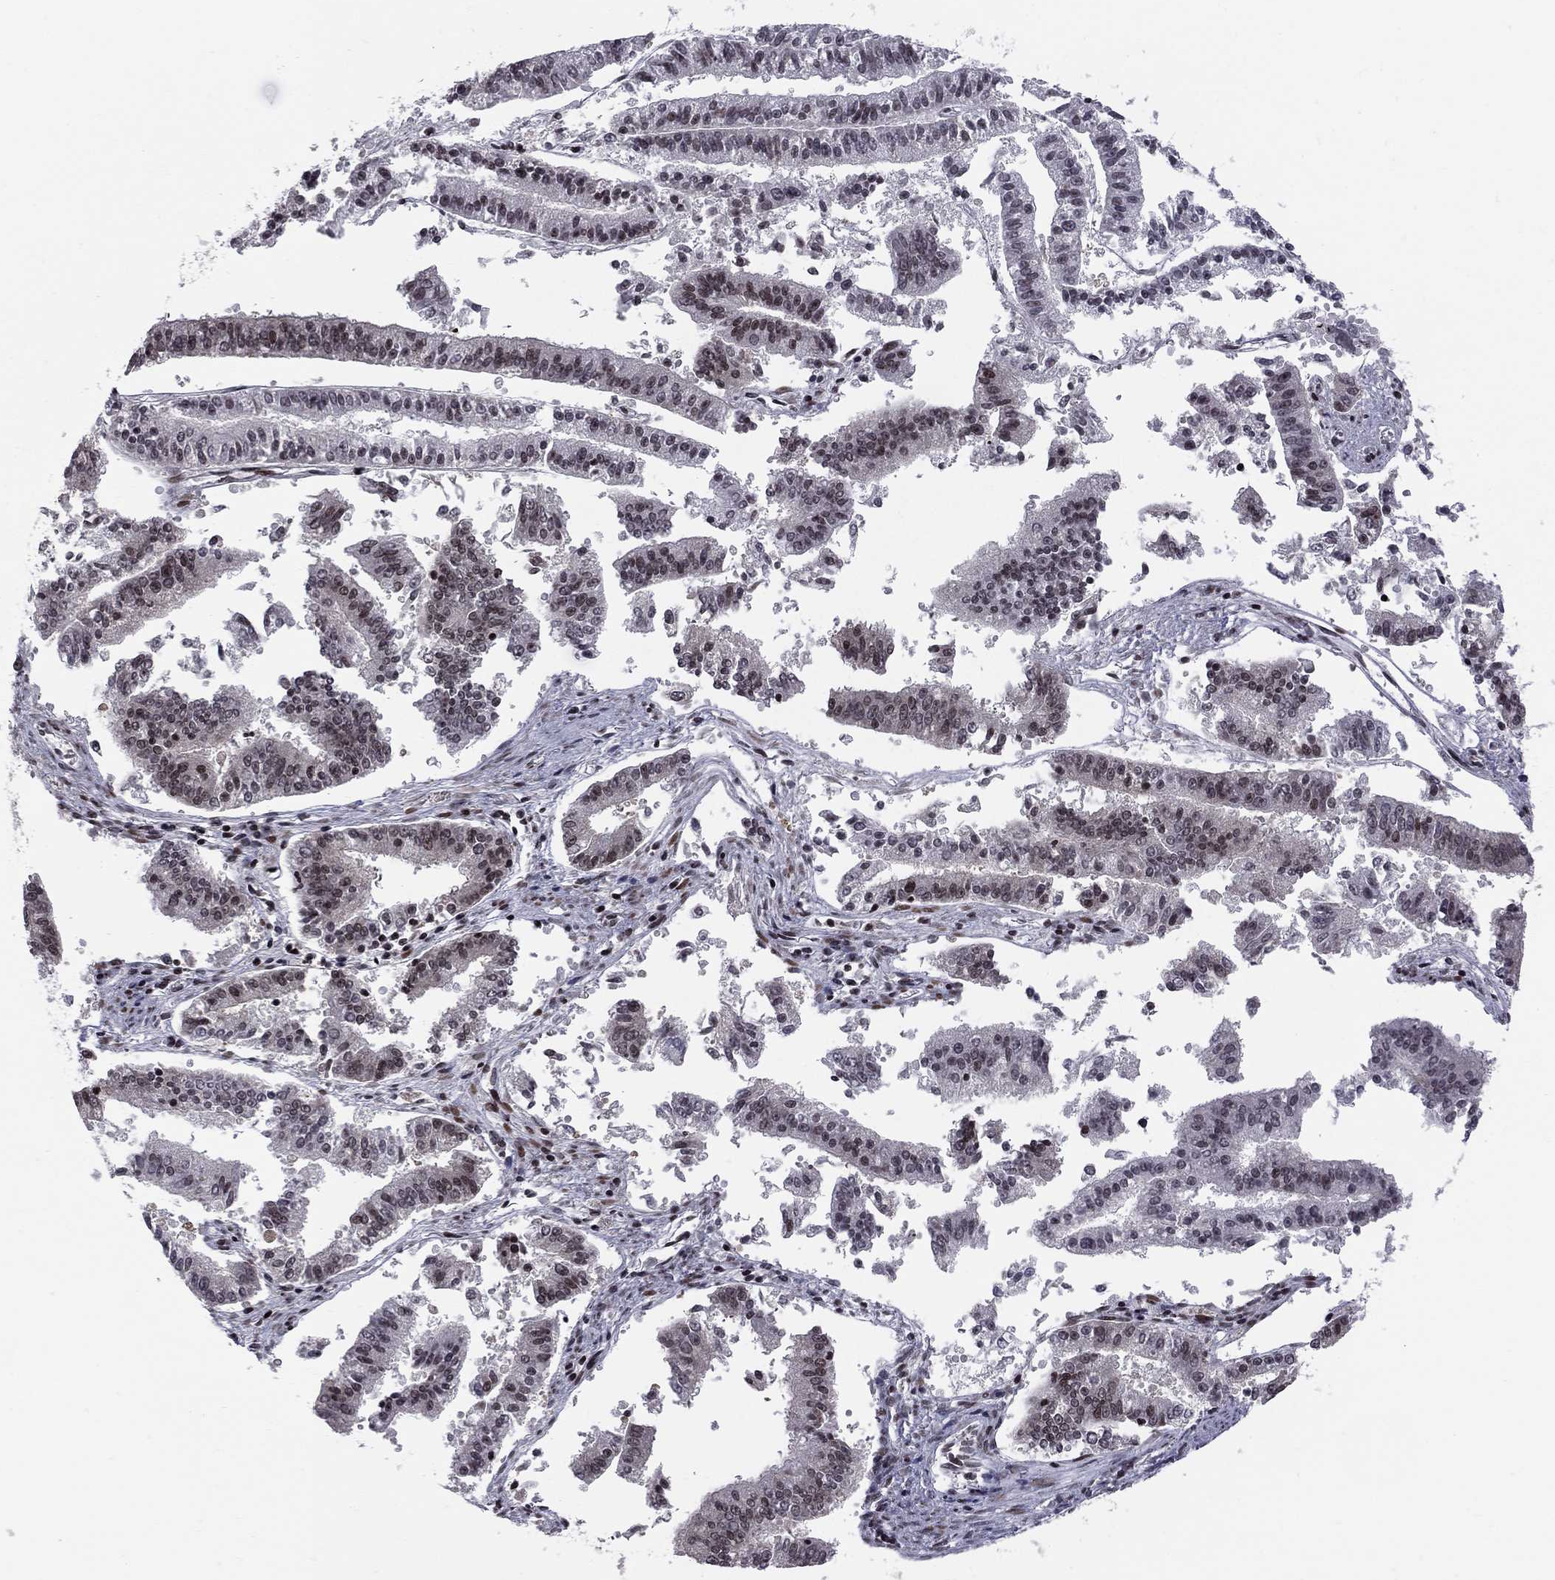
{"staining": {"intensity": "moderate", "quantity": "<25%", "location": "nuclear"}, "tissue": "endometrial cancer", "cell_type": "Tumor cells", "image_type": "cancer", "snomed": [{"axis": "morphology", "description": "Adenocarcinoma, NOS"}, {"axis": "topography", "description": "Endometrium"}], "caption": "Protein staining of endometrial cancer tissue demonstrates moderate nuclear positivity in about <25% of tumor cells.", "gene": "RNASEH2C", "patient": {"sex": "female", "age": 66}}